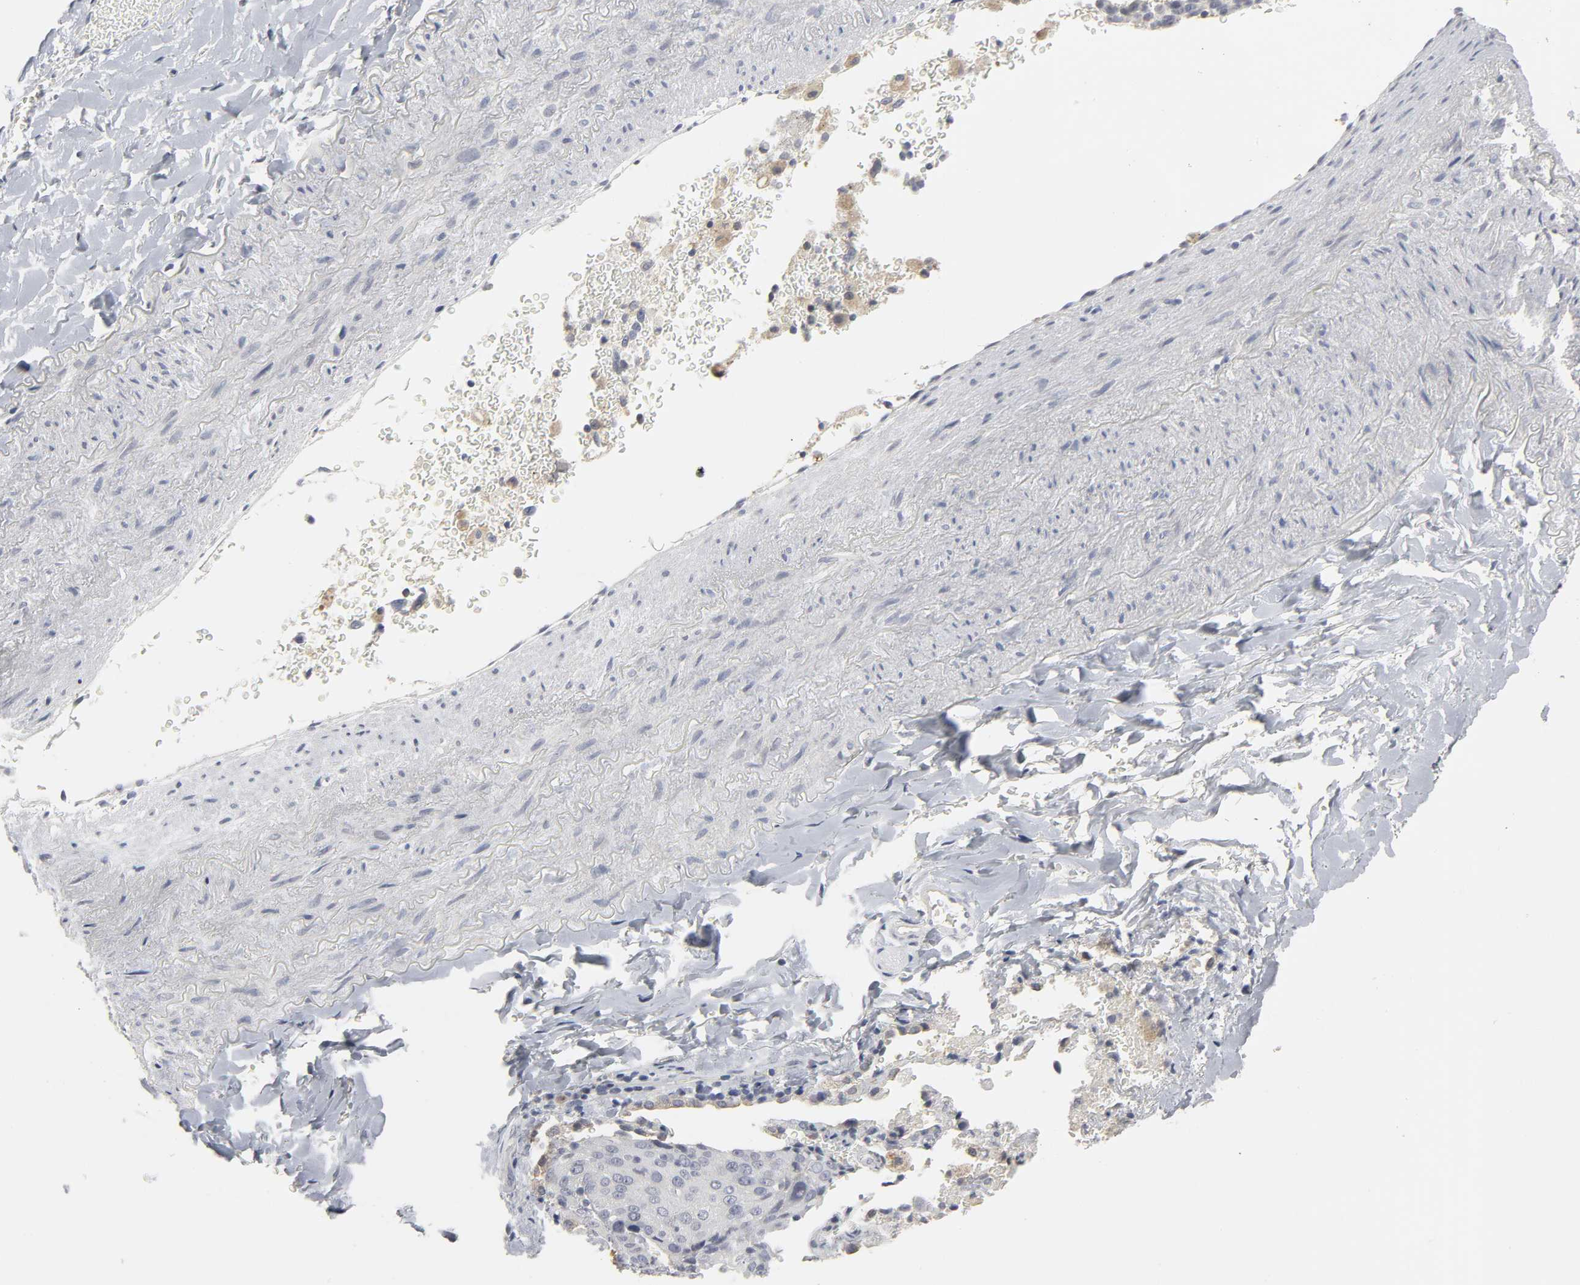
{"staining": {"intensity": "weak", "quantity": "<25%", "location": "nuclear"}, "tissue": "lung cancer", "cell_type": "Tumor cells", "image_type": "cancer", "snomed": [{"axis": "morphology", "description": "Squamous cell carcinoma, NOS"}, {"axis": "topography", "description": "Lung"}], "caption": "Lung squamous cell carcinoma was stained to show a protein in brown. There is no significant staining in tumor cells.", "gene": "TCAP", "patient": {"sex": "male", "age": 54}}